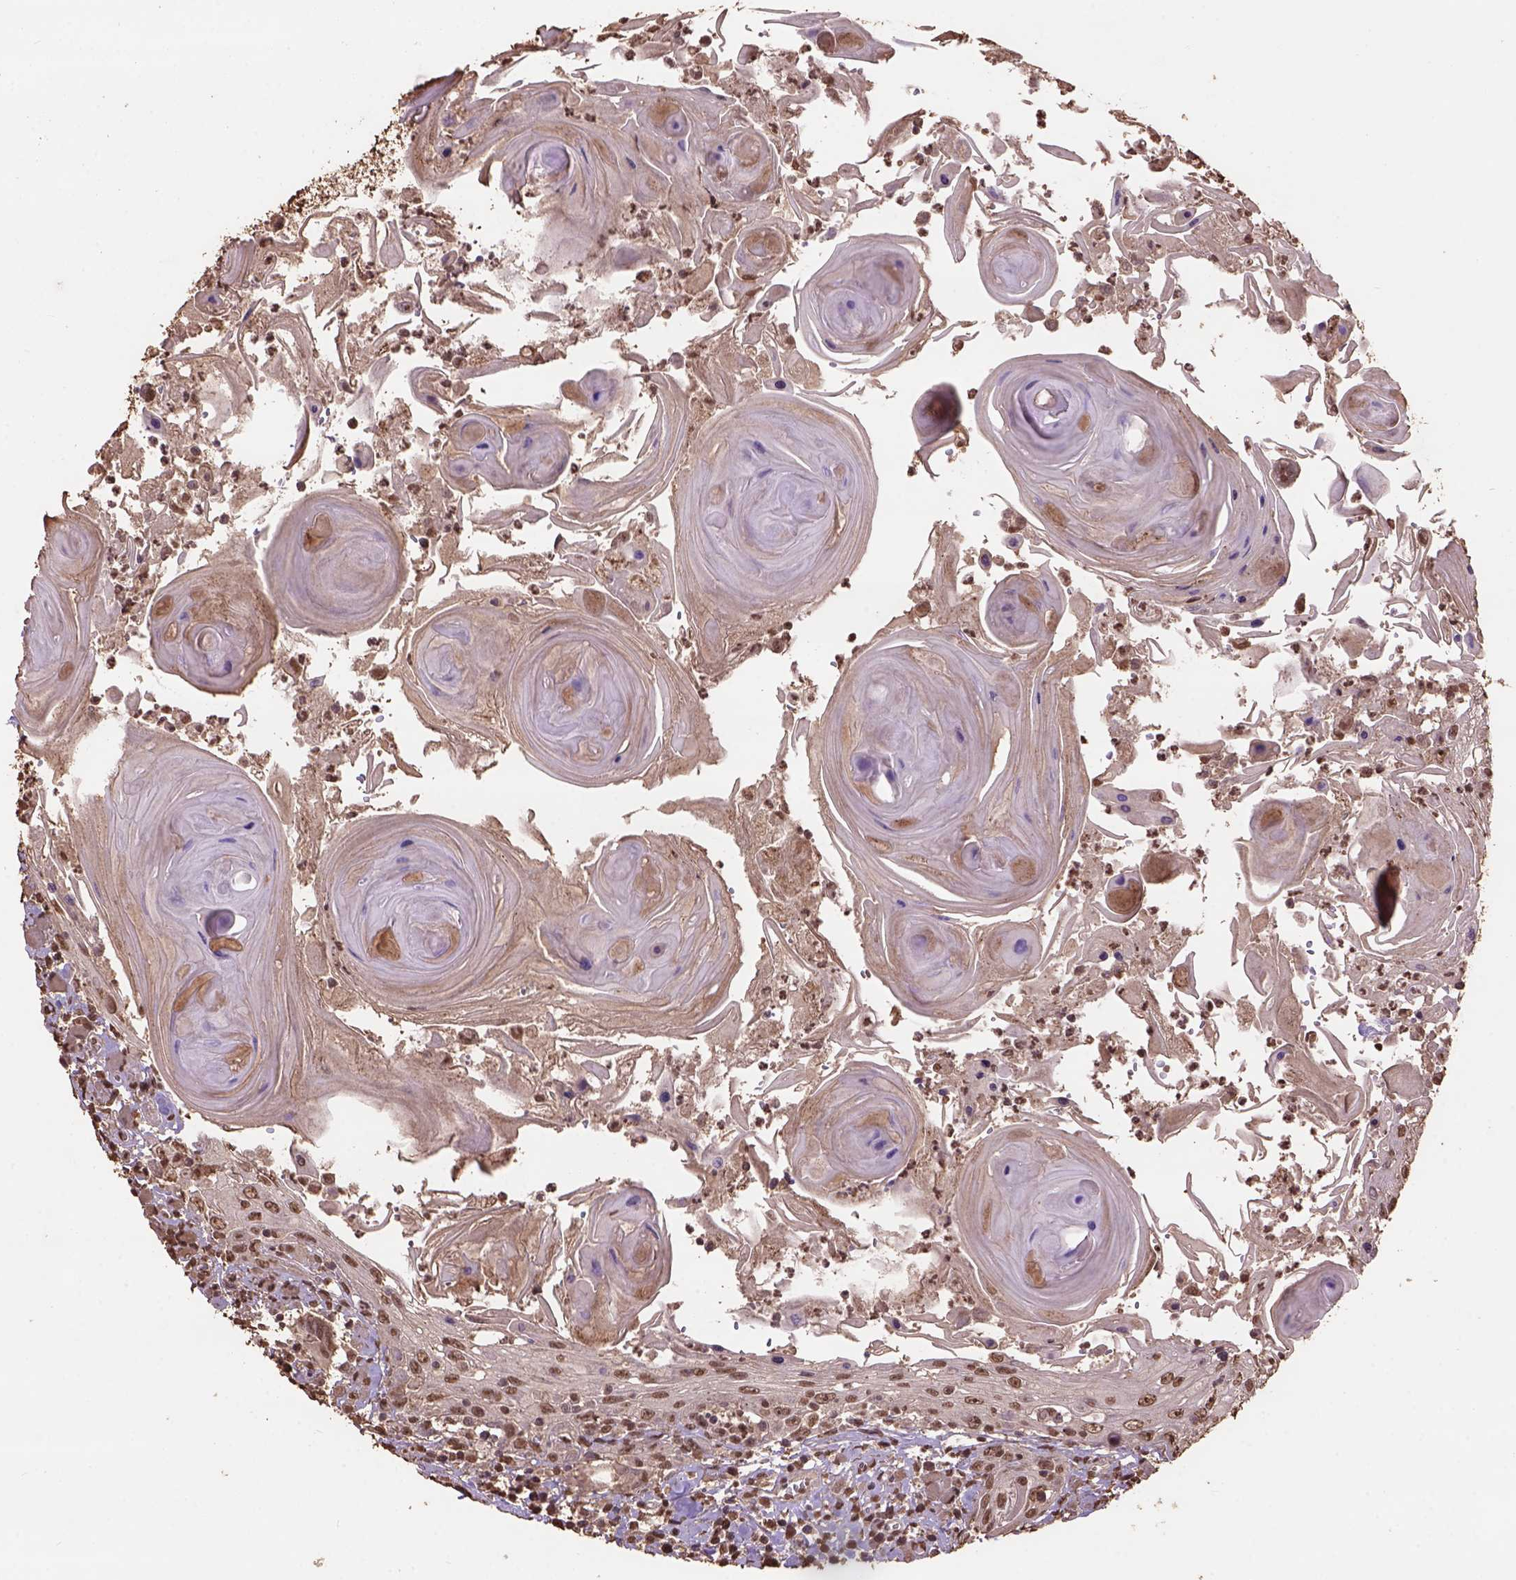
{"staining": {"intensity": "moderate", "quantity": ">75%", "location": "nuclear"}, "tissue": "head and neck cancer", "cell_type": "Tumor cells", "image_type": "cancer", "snomed": [{"axis": "morphology", "description": "Squamous cell carcinoma, NOS"}, {"axis": "topography", "description": "Head-Neck"}], "caption": "A brown stain shows moderate nuclear staining of a protein in human squamous cell carcinoma (head and neck) tumor cells.", "gene": "CSTF2T", "patient": {"sex": "female", "age": 80}}